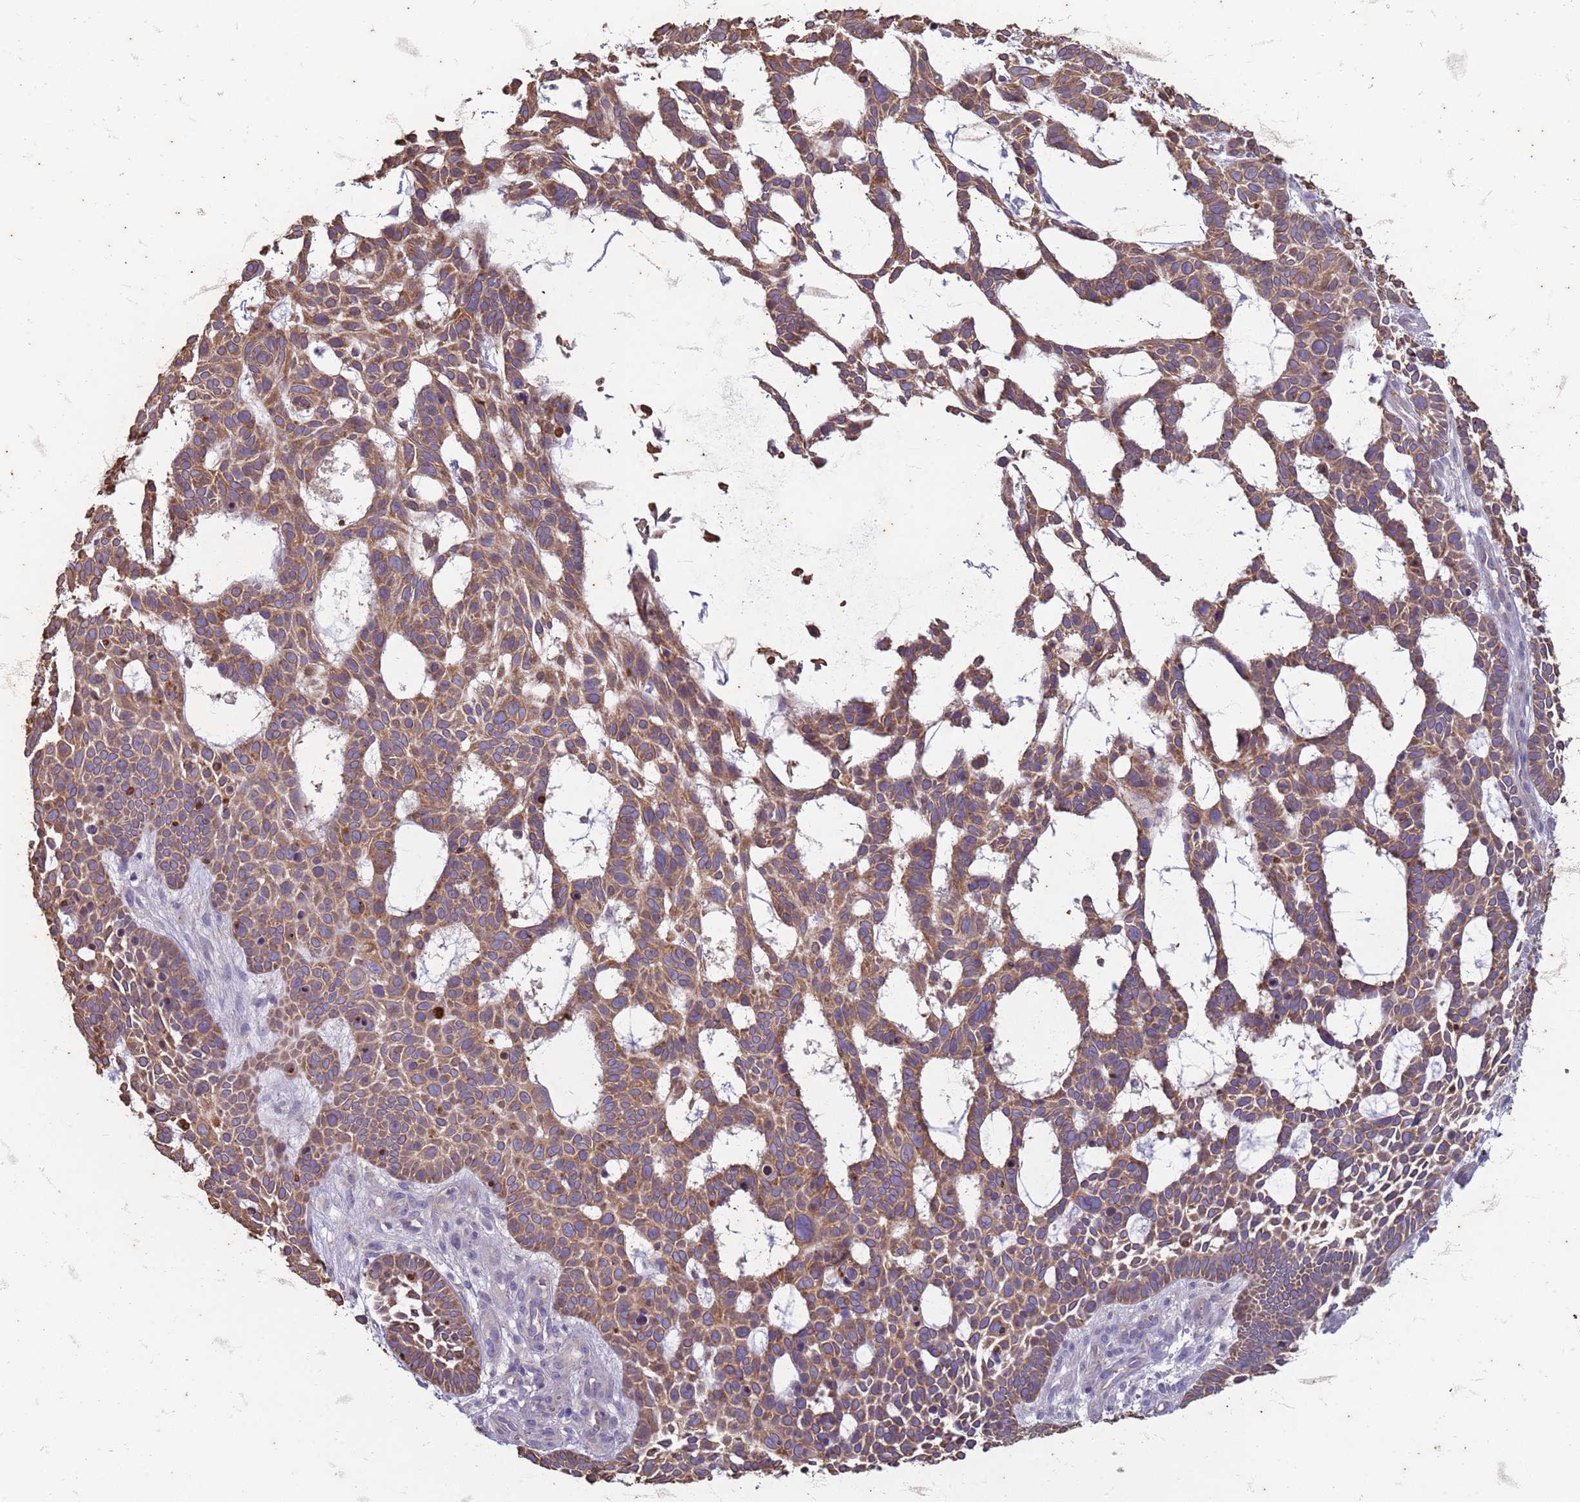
{"staining": {"intensity": "moderate", "quantity": ">75%", "location": "cytoplasmic/membranous"}, "tissue": "skin cancer", "cell_type": "Tumor cells", "image_type": "cancer", "snomed": [{"axis": "morphology", "description": "Basal cell carcinoma"}, {"axis": "topography", "description": "Skin"}], "caption": "Moderate cytoplasmic/membranous protein staining is identified in approximately >75% of tumor cells in skin cancer (basal cell carcinoma). Ihc stains the protein in brown and the nuclei are stained blue.", "gene": "SUCO", "patient": {"sex": "male", "age": 89}}